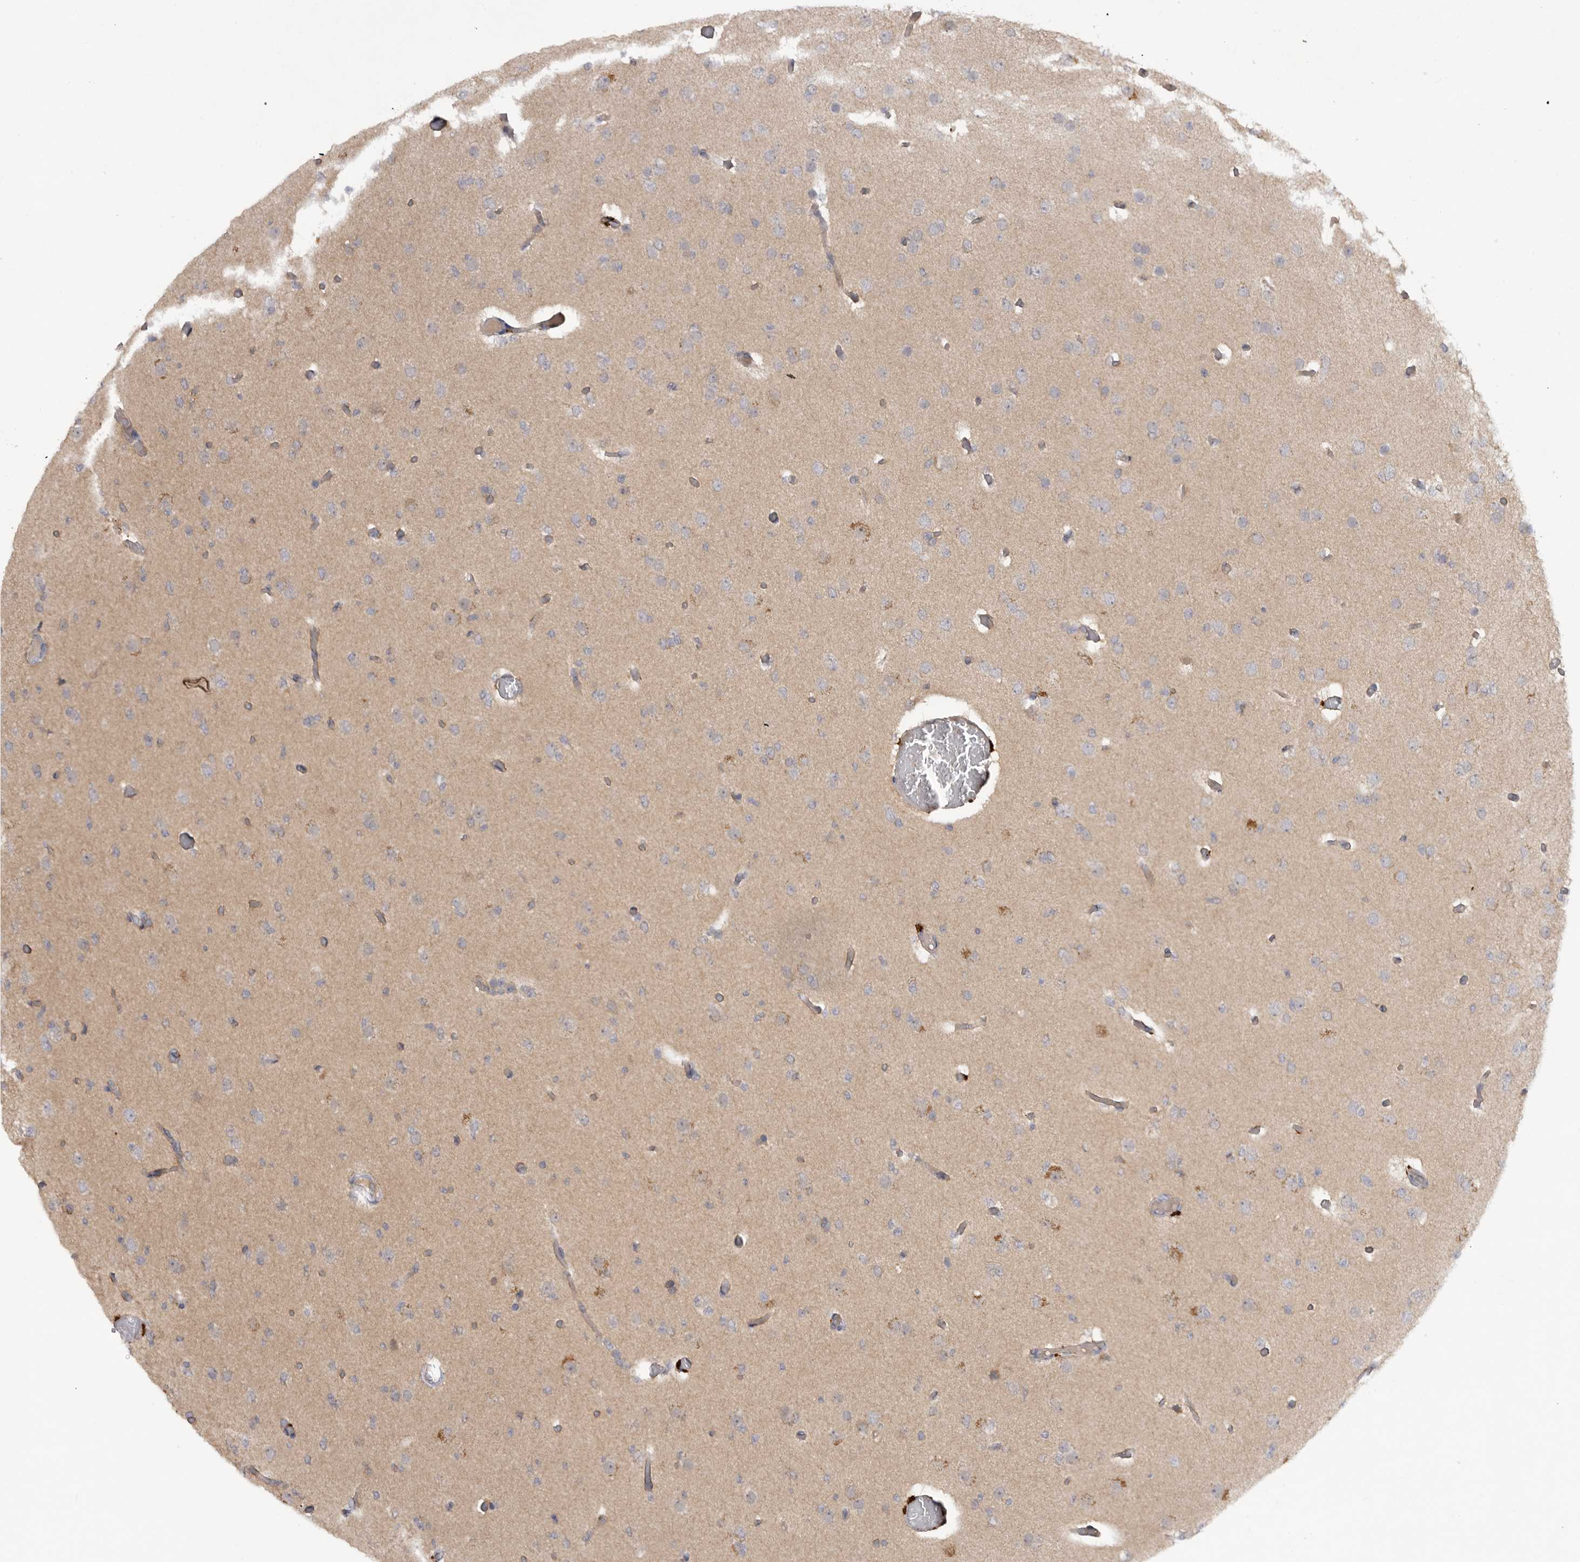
{"staining": {"intensity": "negative", "quantity": "none", "location": "none"}, "tissue": "glioma", "cell_type": "Tumor cells", "image_type": "cancer", "snomed": [{"axis": "morphology", "description": "Glioma, malignant, Low grade"}, {"axis": "topography", "description": "Brain"}], "caption": "High magnification brightfield microscopy of glioma stained with DAB (3,3'-diaminobenzidine) (brown) and counterstained with hematoxylin (blue): tumor cells show no significant positivity.", "gene": "DHDDS", "patient": {"sex": "female", "age": 22}}